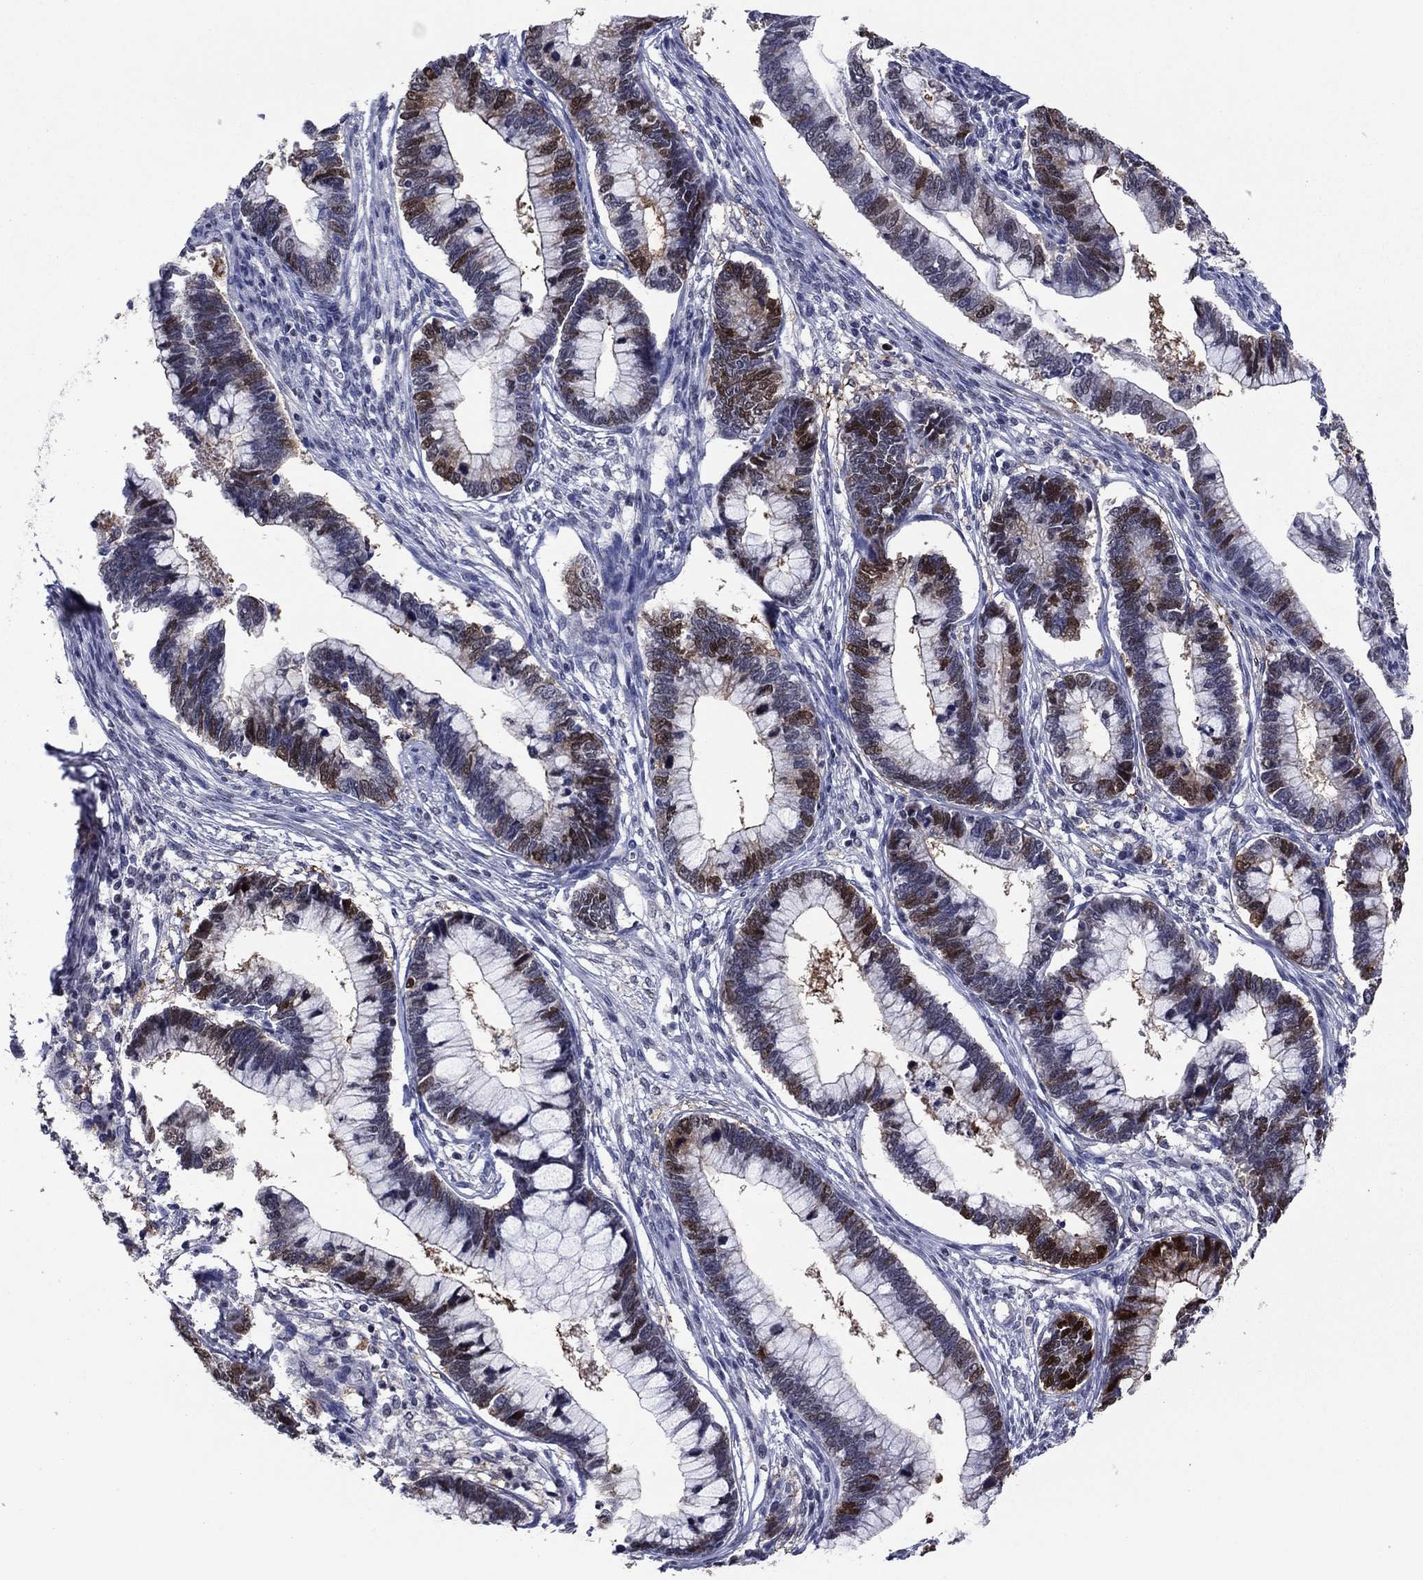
{"staining": {"intensity": "strong", "quantity": "25%-75%", "location": "nuclear"}, "tissue": "cervical cancer", "cell_type": "Tumor cells", "image_type": "cancer", "snomed": [{"axis": "morphology", "description": "Adenocarcinoma, NOS"}, {"axis": "topography", "description": "Cervix"}], "caption": "Cervical cancer stained with DAB (3,3'-diaminobenzidine) immunohistochemistry (IHC) demonstrates high levels of strong nuclear staining in approximately 25%-75% of tumor cells.", "gene": "TYMS", "patient": {"sex": "female", "age": 44}}